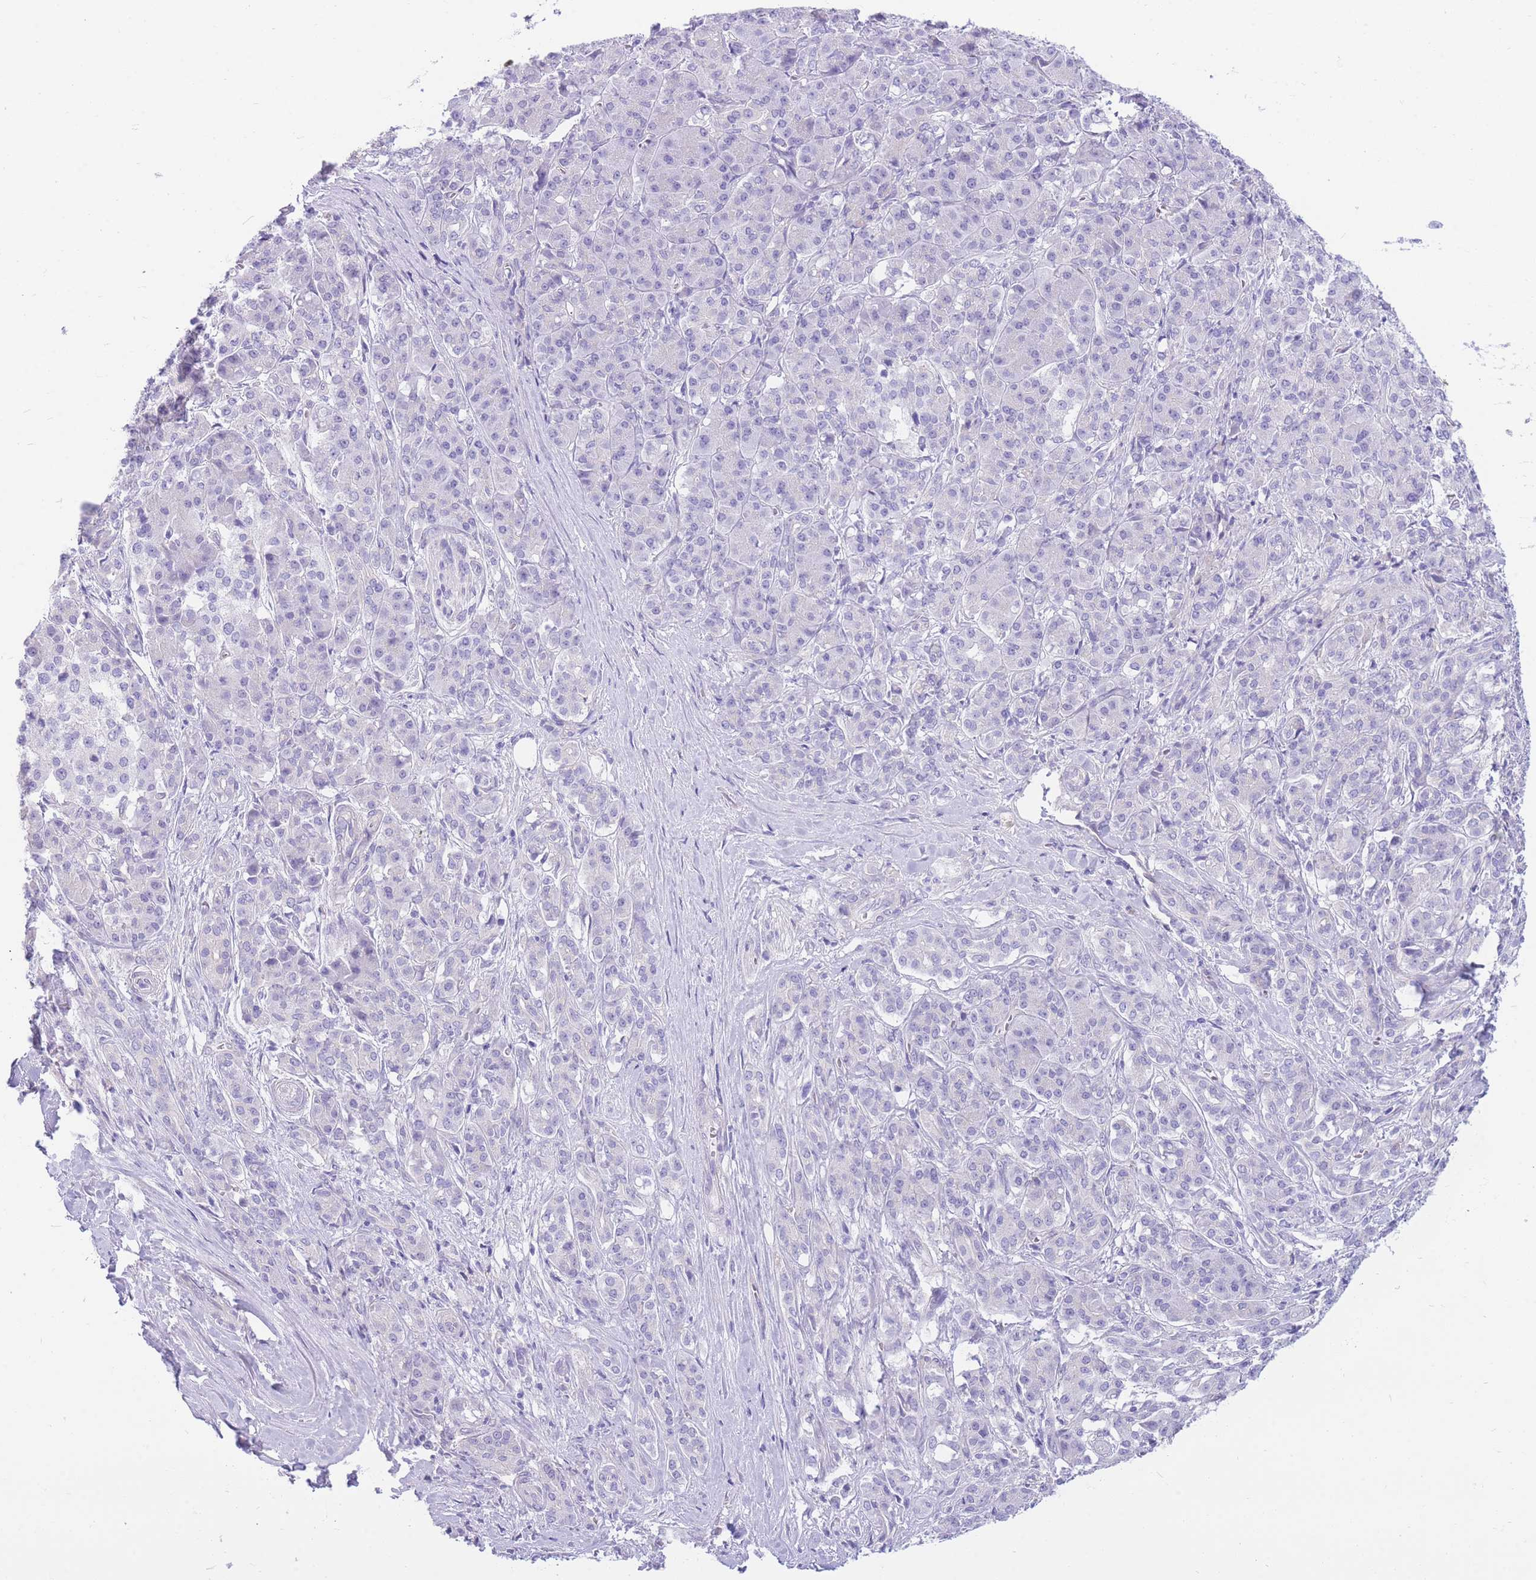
{"staining": {"intensity": "negative", "quantity": "none", "location": "none"}, "tissue": "pancreatic cancer", "cell_type": "Tumor cells", "image_type": "cancer", "snomed": [{"axis": "morphology", "description": "Adenocarcinoma, NOS"}, {"axis": "topography", "description": "Pancreas"}], "caption": "IHC photomicrograph of pancreatic cancer stained for a protein (brown), which demonstrates no staining in tumor cells. The staining was performed using DAB to visualize the protein expression in brown, while the nuclei were stained in blue with hematoxylin (Magnification: 20x).", "gene": "ZNF311", "patient": {"sex": "male", "age": 57}}